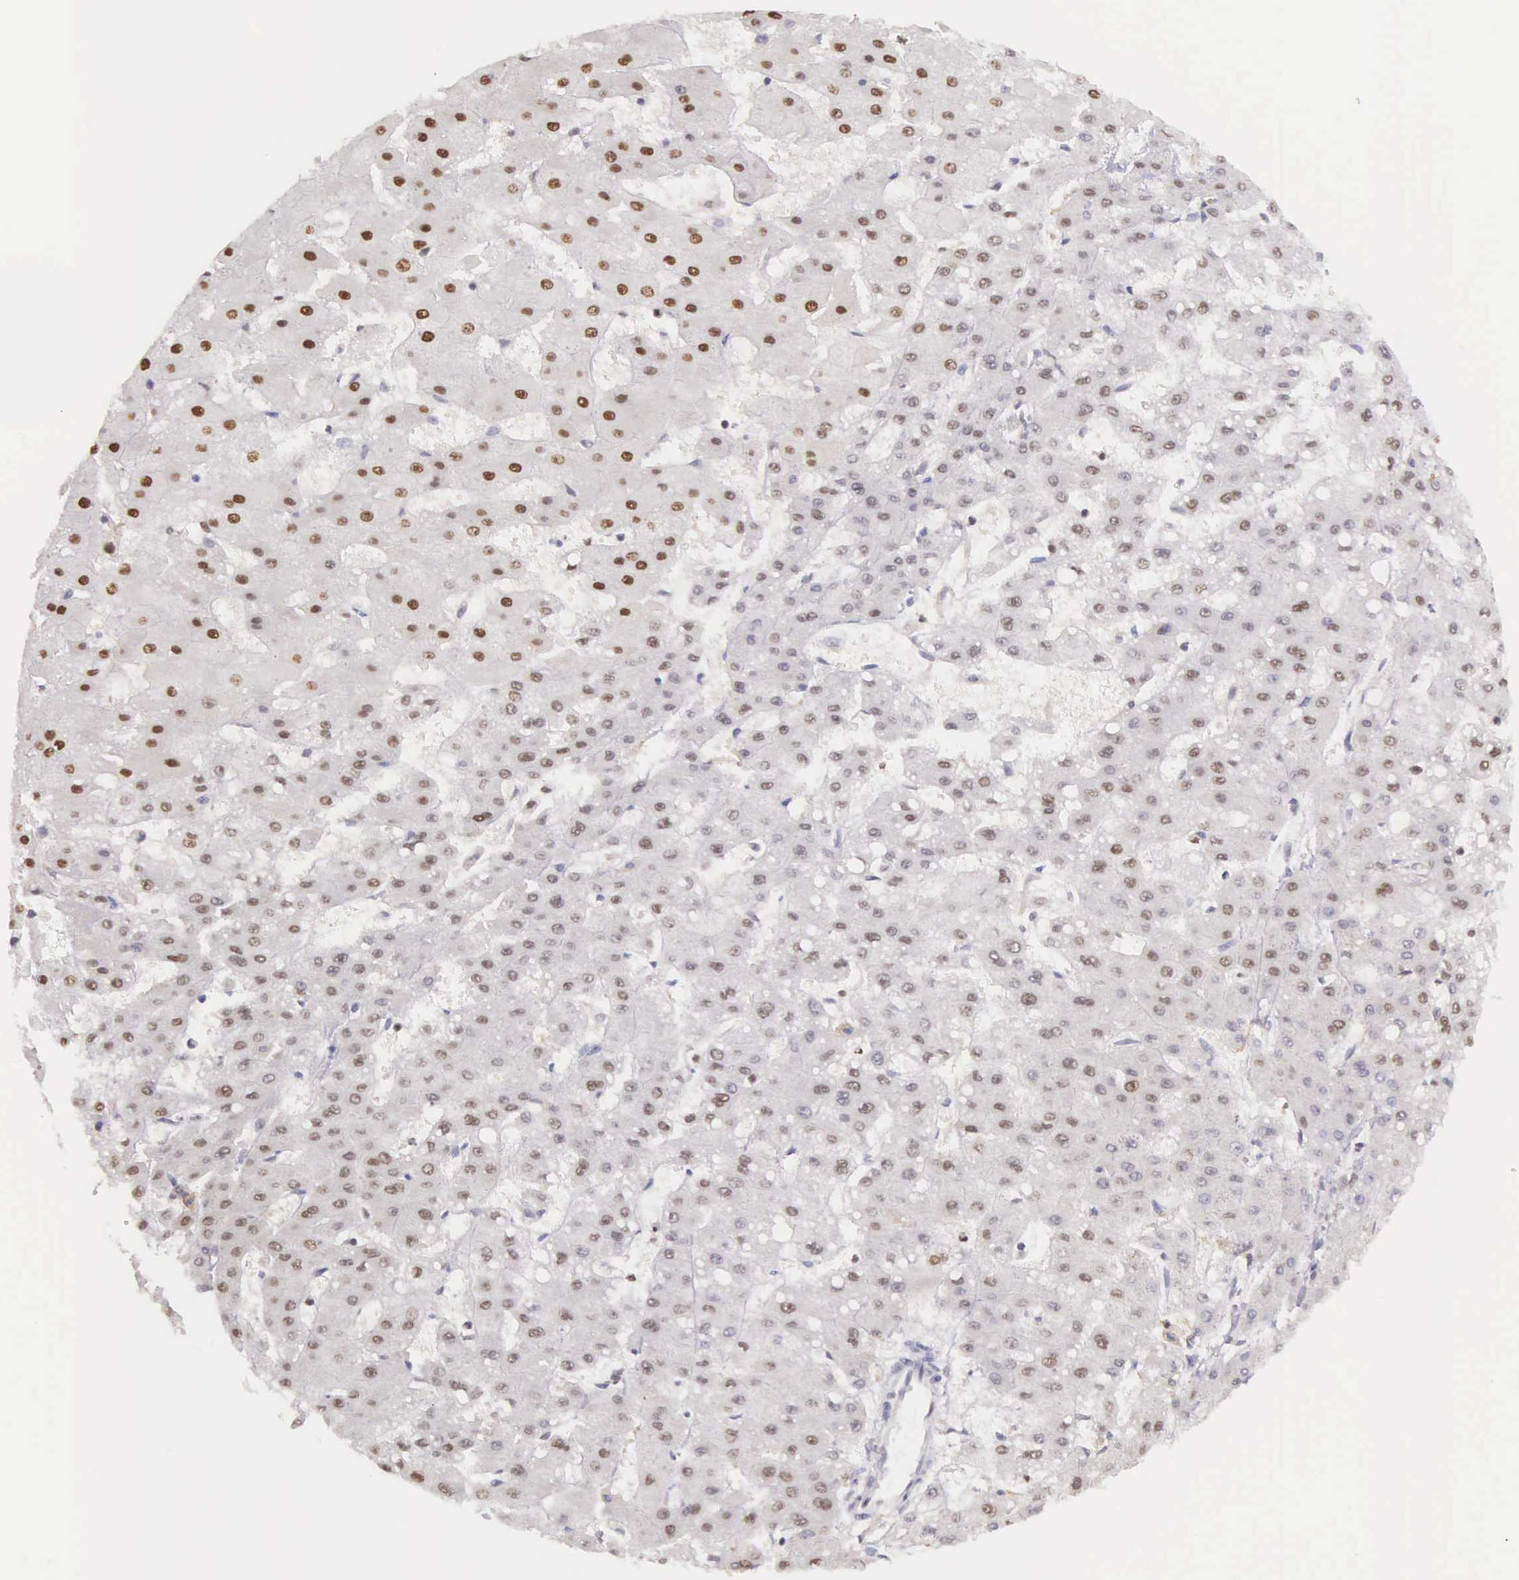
{"staining": {"intensity": "moderate", "quantity": "25%-75%", "location": "nuclear"}, "tissue": "liver cancer", "cell_type": "Tumor cells", "image_type": "cancer", "snomed": [{"axis": "morphology", "description": "Carcinoma, Hepatocellular, NOS"}, {"axis": "topography", "description": "Liver"}], "caption": "Brown immunohistochemical staining in human hepatocellular carcinoma (liver) demonstrates moderate nuclear expression in approximately 25%-75% of tumor cells.", "gene": "VRK1", "patient": {"sex": "female", "age": 52}}